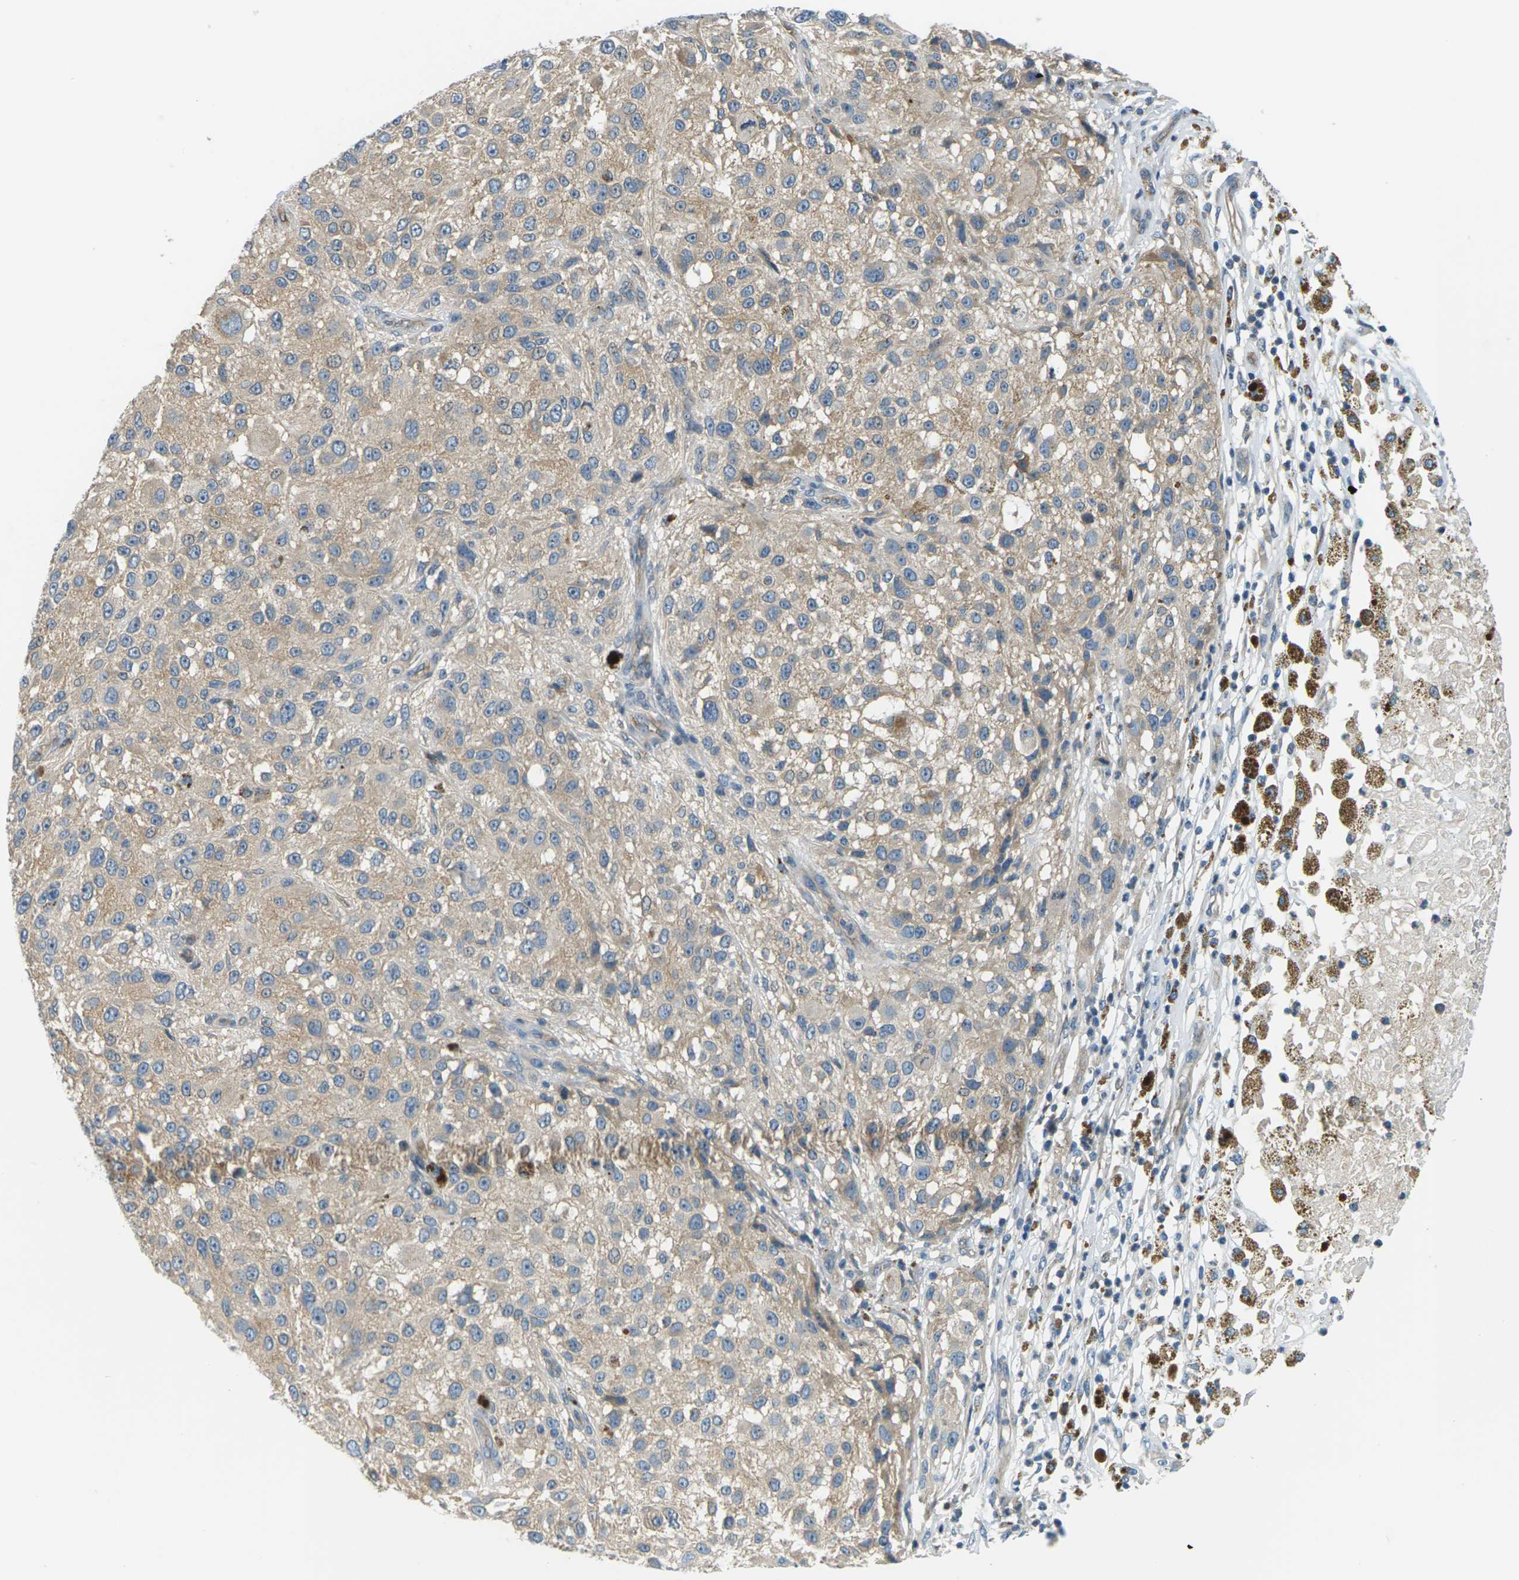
{"staining": {"intensity": "weak", "quantity": ">75%", "location": "cytoplasmic/membranous"}, "tissue": "melanoma", "cell_type": "Tumor cells", "image_type": "cancer", "snomed": [{"axis": "morphology", "description": "Necrosis, NOS"}, {"axis": "morphology", "description": "Malignant melanoma, NOS"}, {"axis": "topography", "description": "Skin"}], "caption": "Protein expression analysis of human malignant melanoma reveals weak cytoplasmic/membranous staining in approximately >75% of tumor cells. (brown staining indicates protein expression, while blue staining denotes nuclei).", "gene": "SLC13A3", "patient": {"sex": "female", "age": 87}}